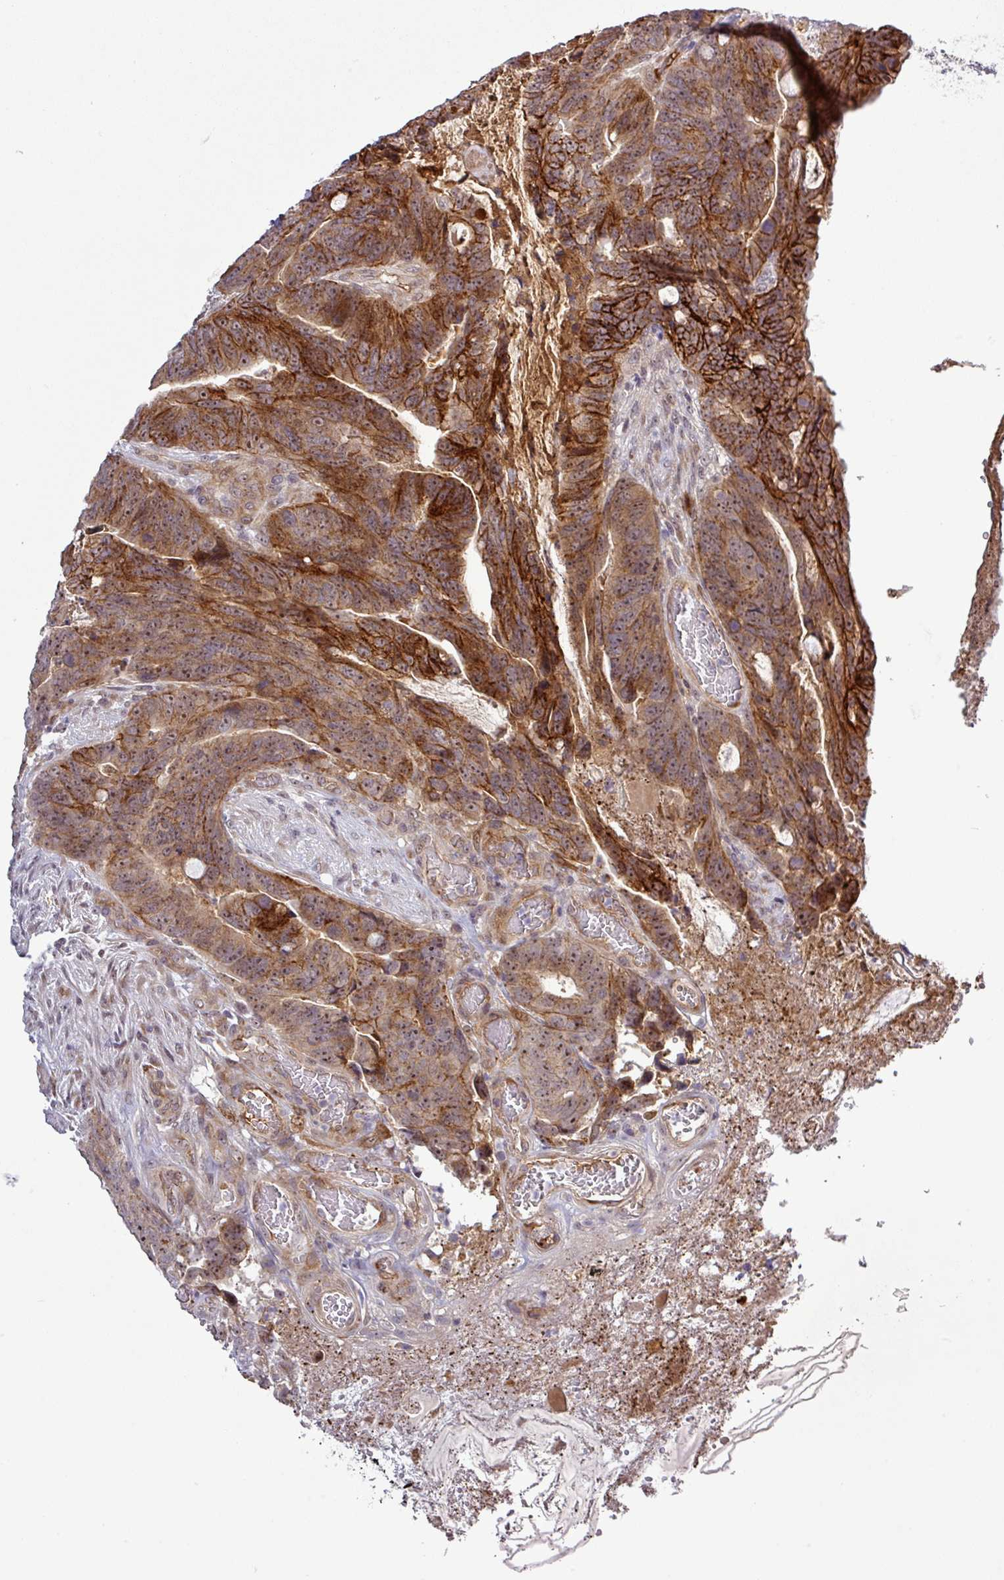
{"staining": {"intensity": "strong", "quantity": ">75%", "location": "cytoplasmic/membranous,nuclear"}, "tissue": "colorectal cancer", "cell_type": "Tumor cells", "image_type": "cancer", "snomed": [{"axis": "morphology", "description": "Adenocarcinoma, NOS"}, {"axis": "topography", "description": "Colon"}], "caption": "Protein expression analysis of human adenocarcinoma (colorectal) reveals strong cytoplasmic/membranous and nuclear positivity in about >75% of tumor cells.", "gene": "PCDH1", "patient": {"sex": "female", "age": 82}}